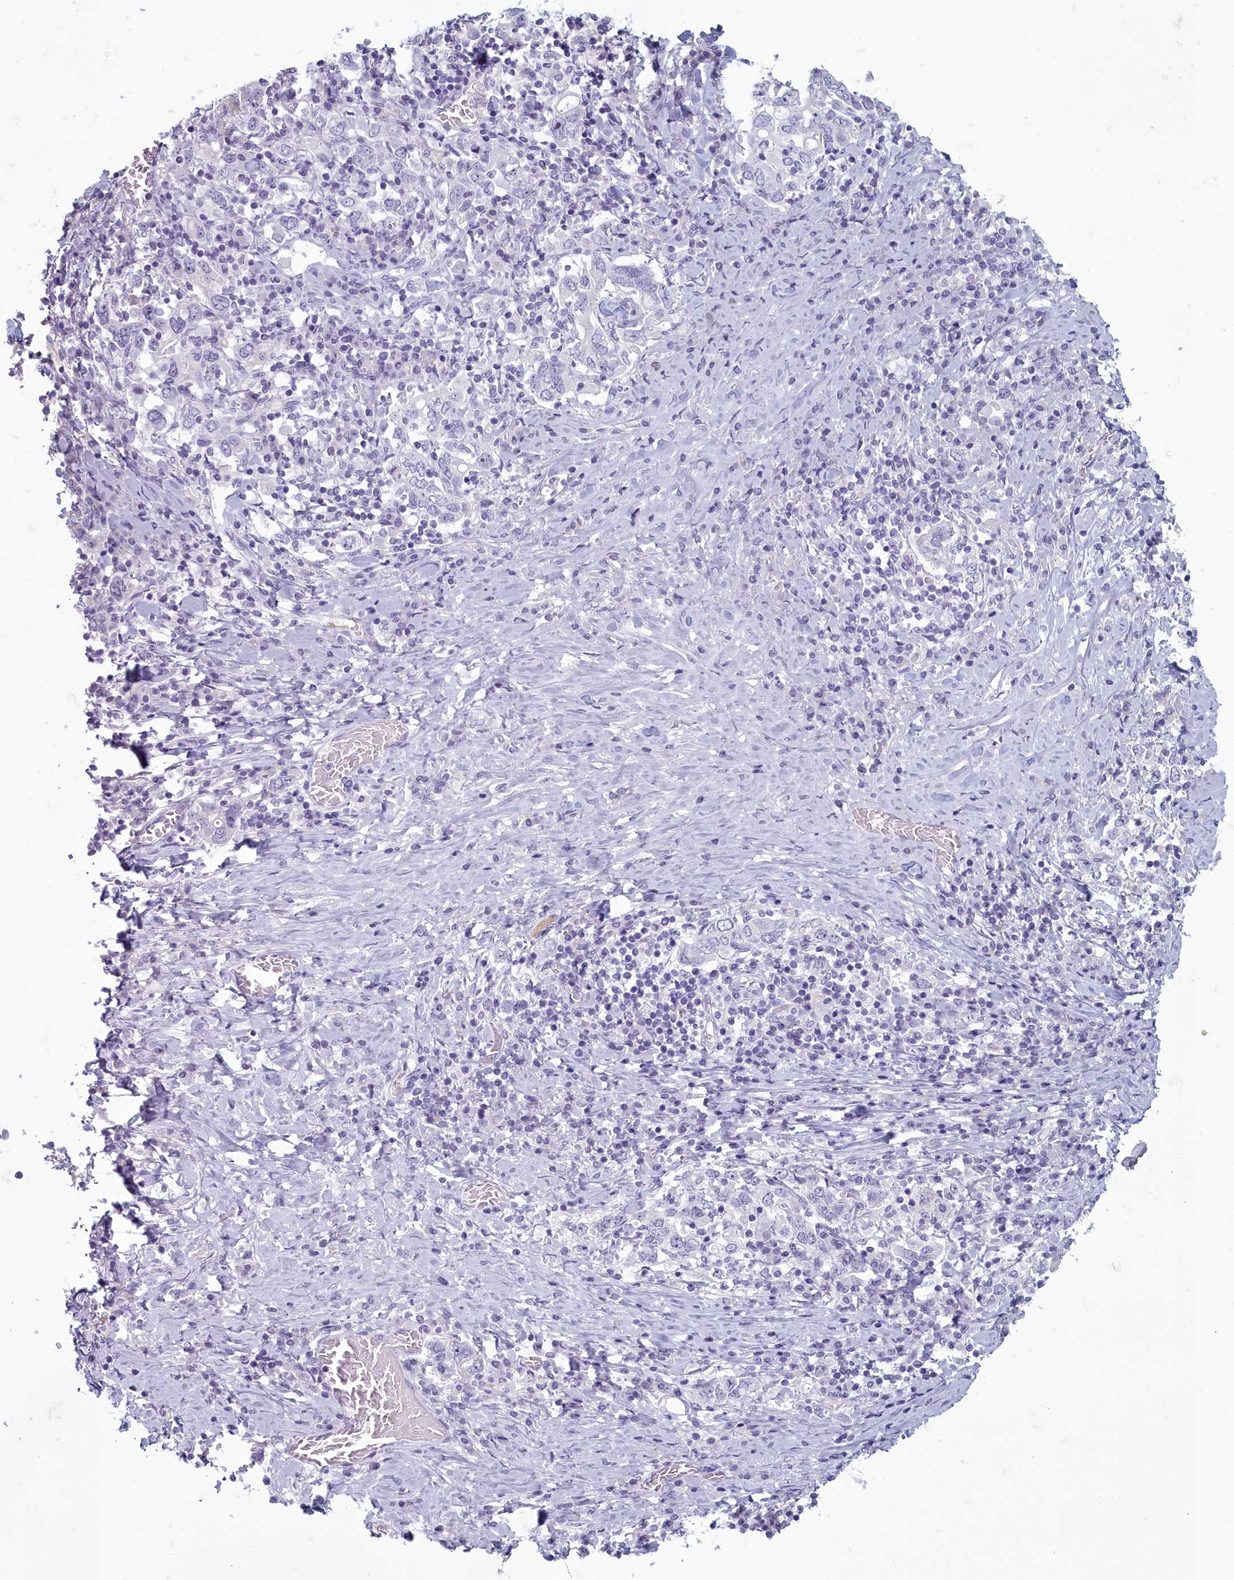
{"staining": {"intensity": "negative", "quantity": "none", "location": "none"}, "tissue": "stomach cancer", "cell_type": "Tumor cells", "image_type": "cancer", "snomed": [{"axis": "morphology", "description": "Adenocarcinoma, NOS"}, {"axis": "topography", "description": "Stomach, upper"}, {"axis": "topography", "description": "Stomach"}], "caption": "High magnification brightfield microscopy of stomach cancer stained with DAB (3,3'-diaminobenzidine) (brown) and counterstained with hematoxylin (blue): tumor cells show no significant positivity.", "gene": "INSYN2A", "patient": {"sex": "male", "age": 62}}